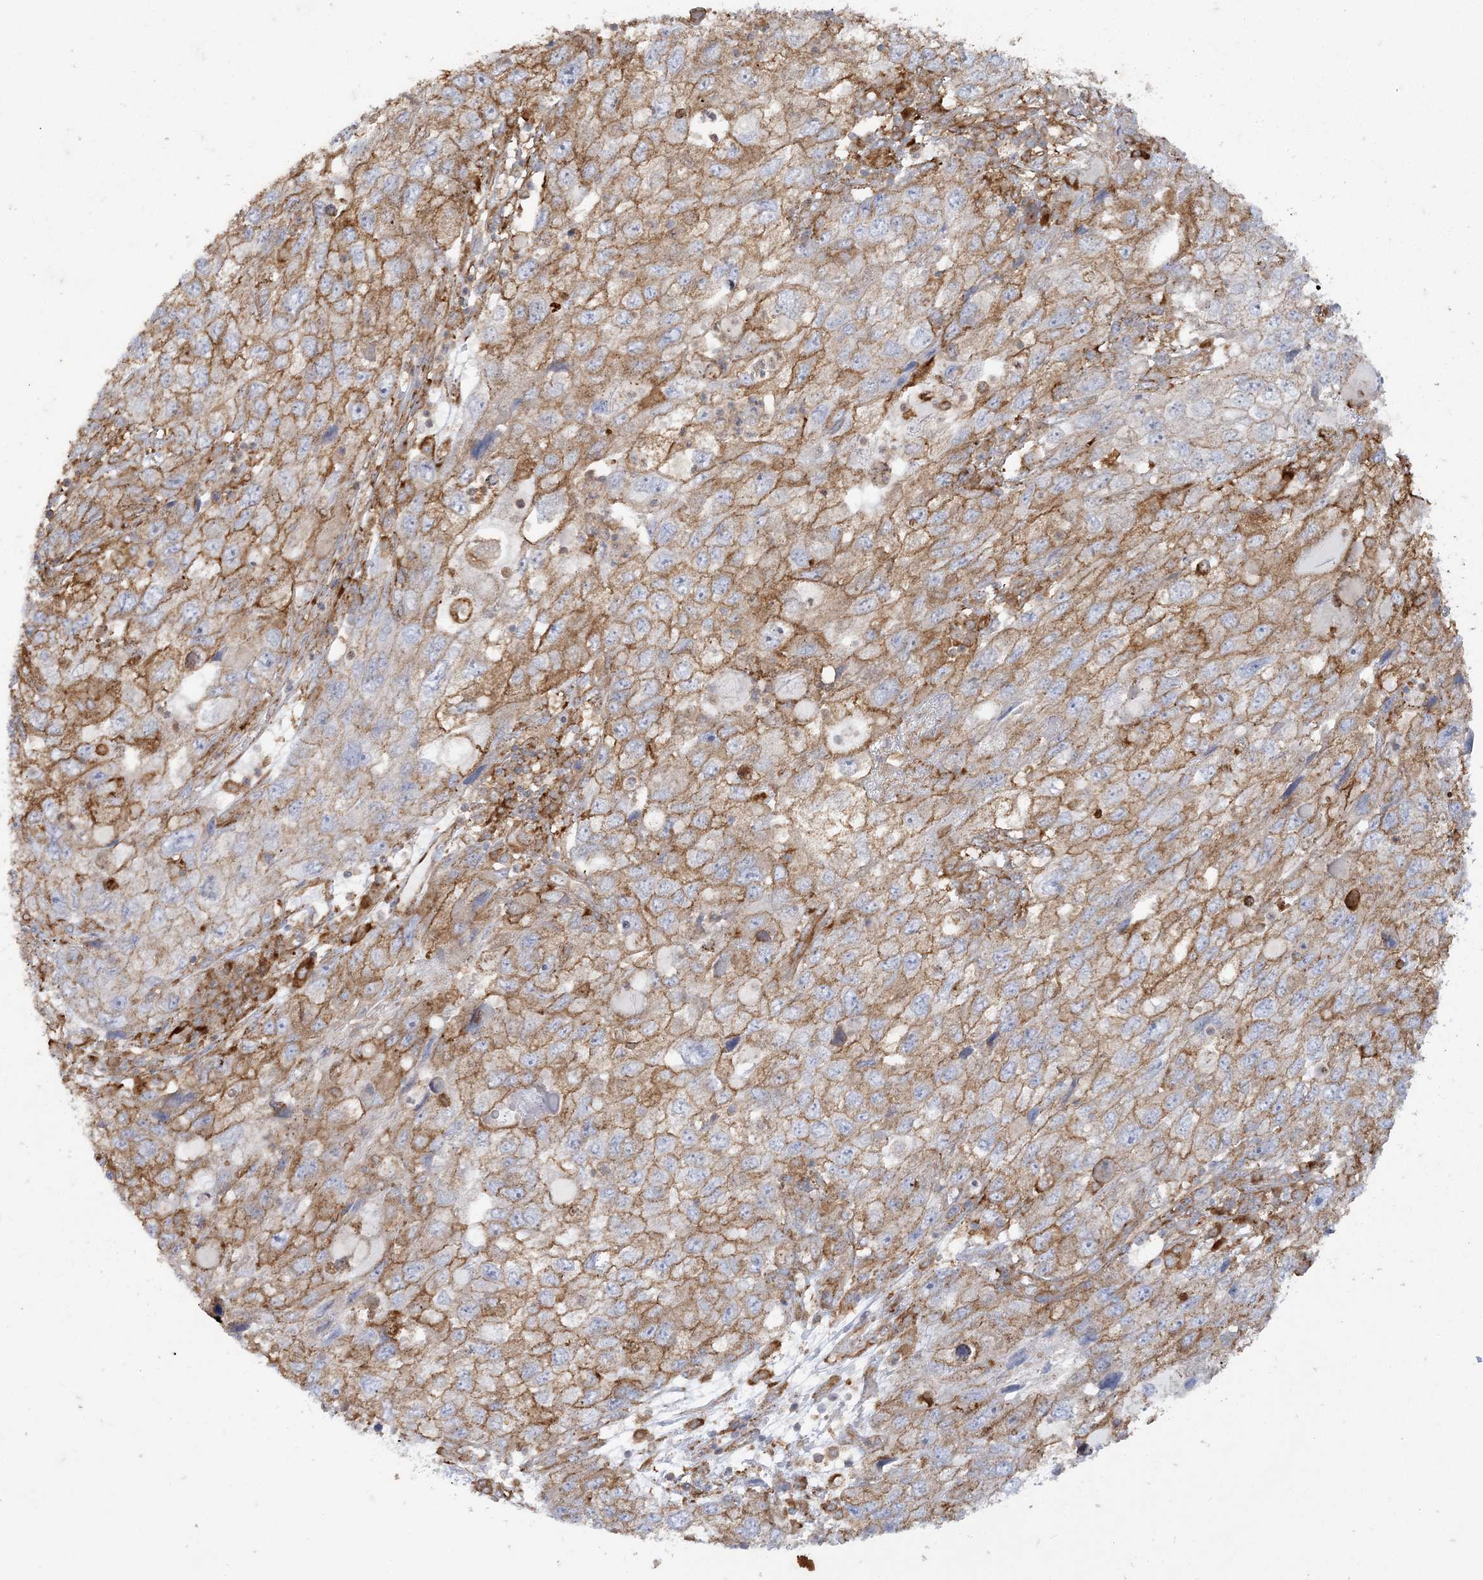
{"staining": {"intensity": "moderate", "quantity": ">75%", "location": "cytoplasmic/membranous"}, "tissue": "endometrial cancer", "cell_type": "Tumor cells", "image_type": "cancer", "snomed": [{"axis": "morphology", "description": "Adenocarcinoma, NOS"}, {"axis": "topography", "description": "Endometrium"}], "caption": "Immunohistochemical staining of endometrial adenocarcinoma displays moderate cytoplasmic/membranous protein positivity in about >75% of tumor cells.", "gene": "DERL3", "patient": {"sex": "female", "age": 49}}